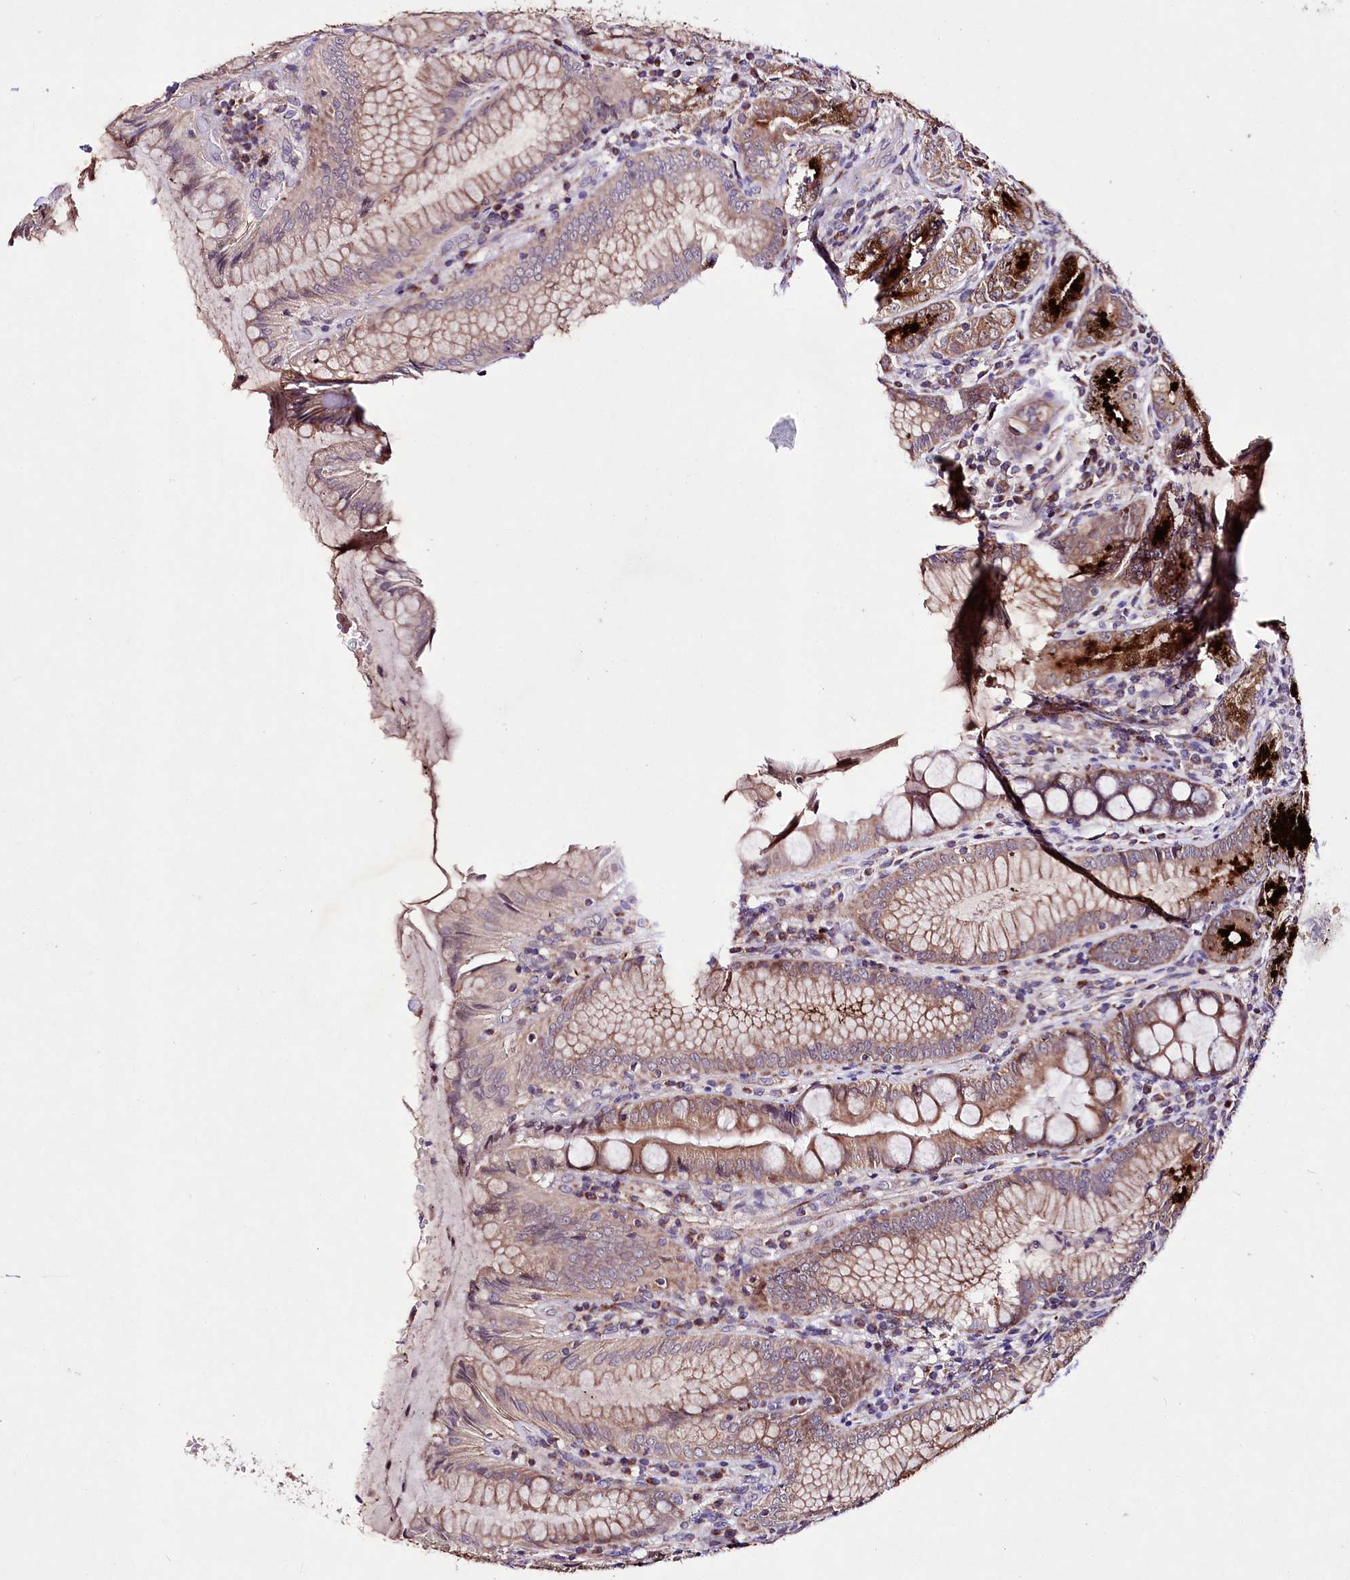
{"staining": {"intensity": "strong", "quantity": "25%-75%", "location": "cytoplasmic/membranous"}, "tissue": "stomach", "cell_type": "Glandular cells", "image_type": "normal", "snomed": [{"axis": "morphology", "description": "Normal tissue, NOS"}, {"axis": "topography", "description": "Stomach, upper"}, {"axis": "topography", "description": "Stomach, lower"}], "caption": "Strong cytoplasmic/membranous expression for a protein is appreciated in about 25%-75% of glandular cells of benign stomach using immunohistochemistry (IHC).", "gene": "ATE1", "patient": {"sex": "female", "age": 76}}